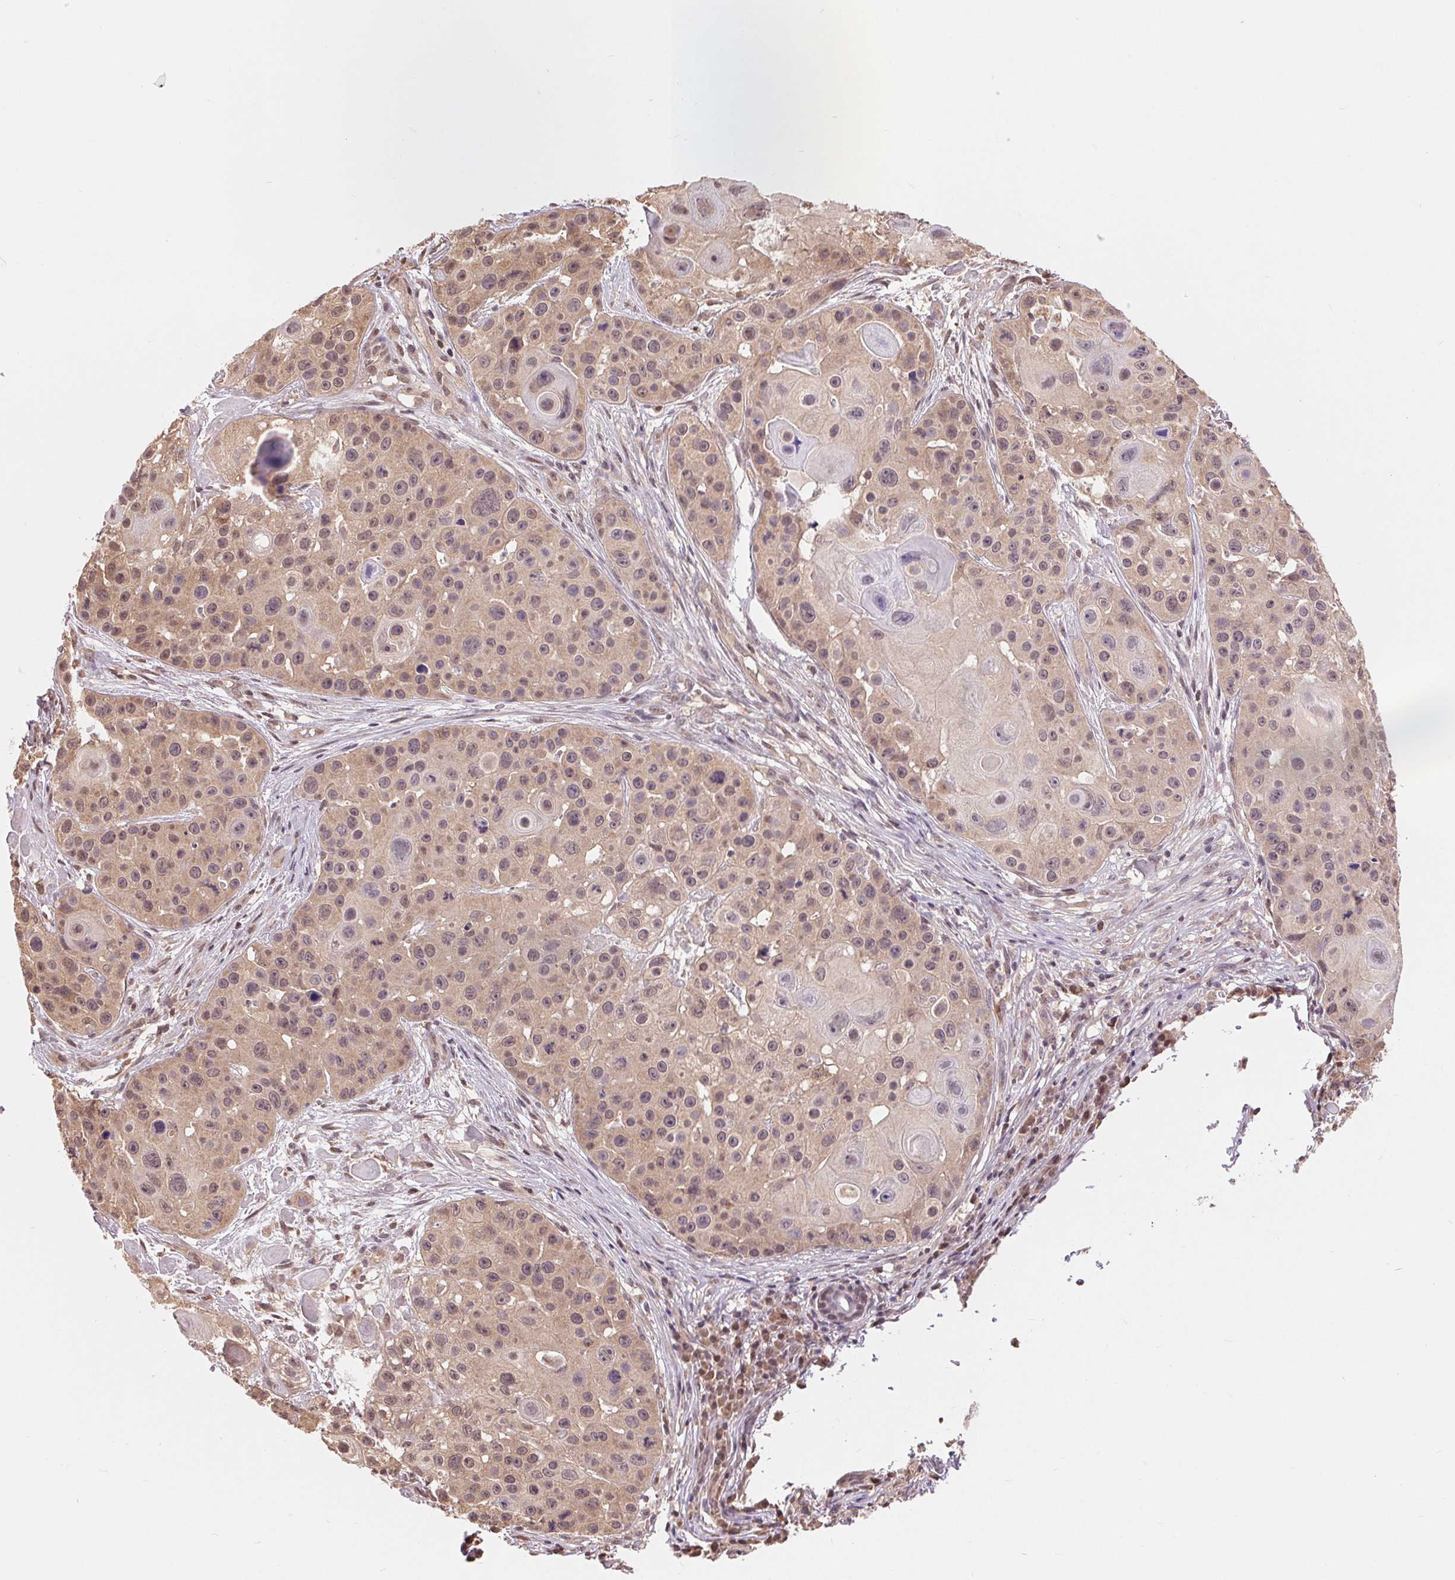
{"staining": {"intensity": "moderate", "quantity": ">75%", "location": "cytoplasmic/membranous,nuclear"}, "tissue": "skin cancer", "cell_type": "Tumor cells", "image_type": "cancer", "snomed": [{"axis": "morphology", "description": "Squamous cell carcinoma, NOS"}, {"axis": "topography", "description": "Skin"}], "caption": "Squamous cell carcinoma (skin) stained with immunohistochemistry (IHC) reveals moderate cytoplasmic/membranous and nuclear expression in approximately >75% of tumor cells. (brown staining indicates protein expression, while blue staining denotes nuclei).", "gene": "TMEM273", "patient": {"sex": "male", "age": 92}}